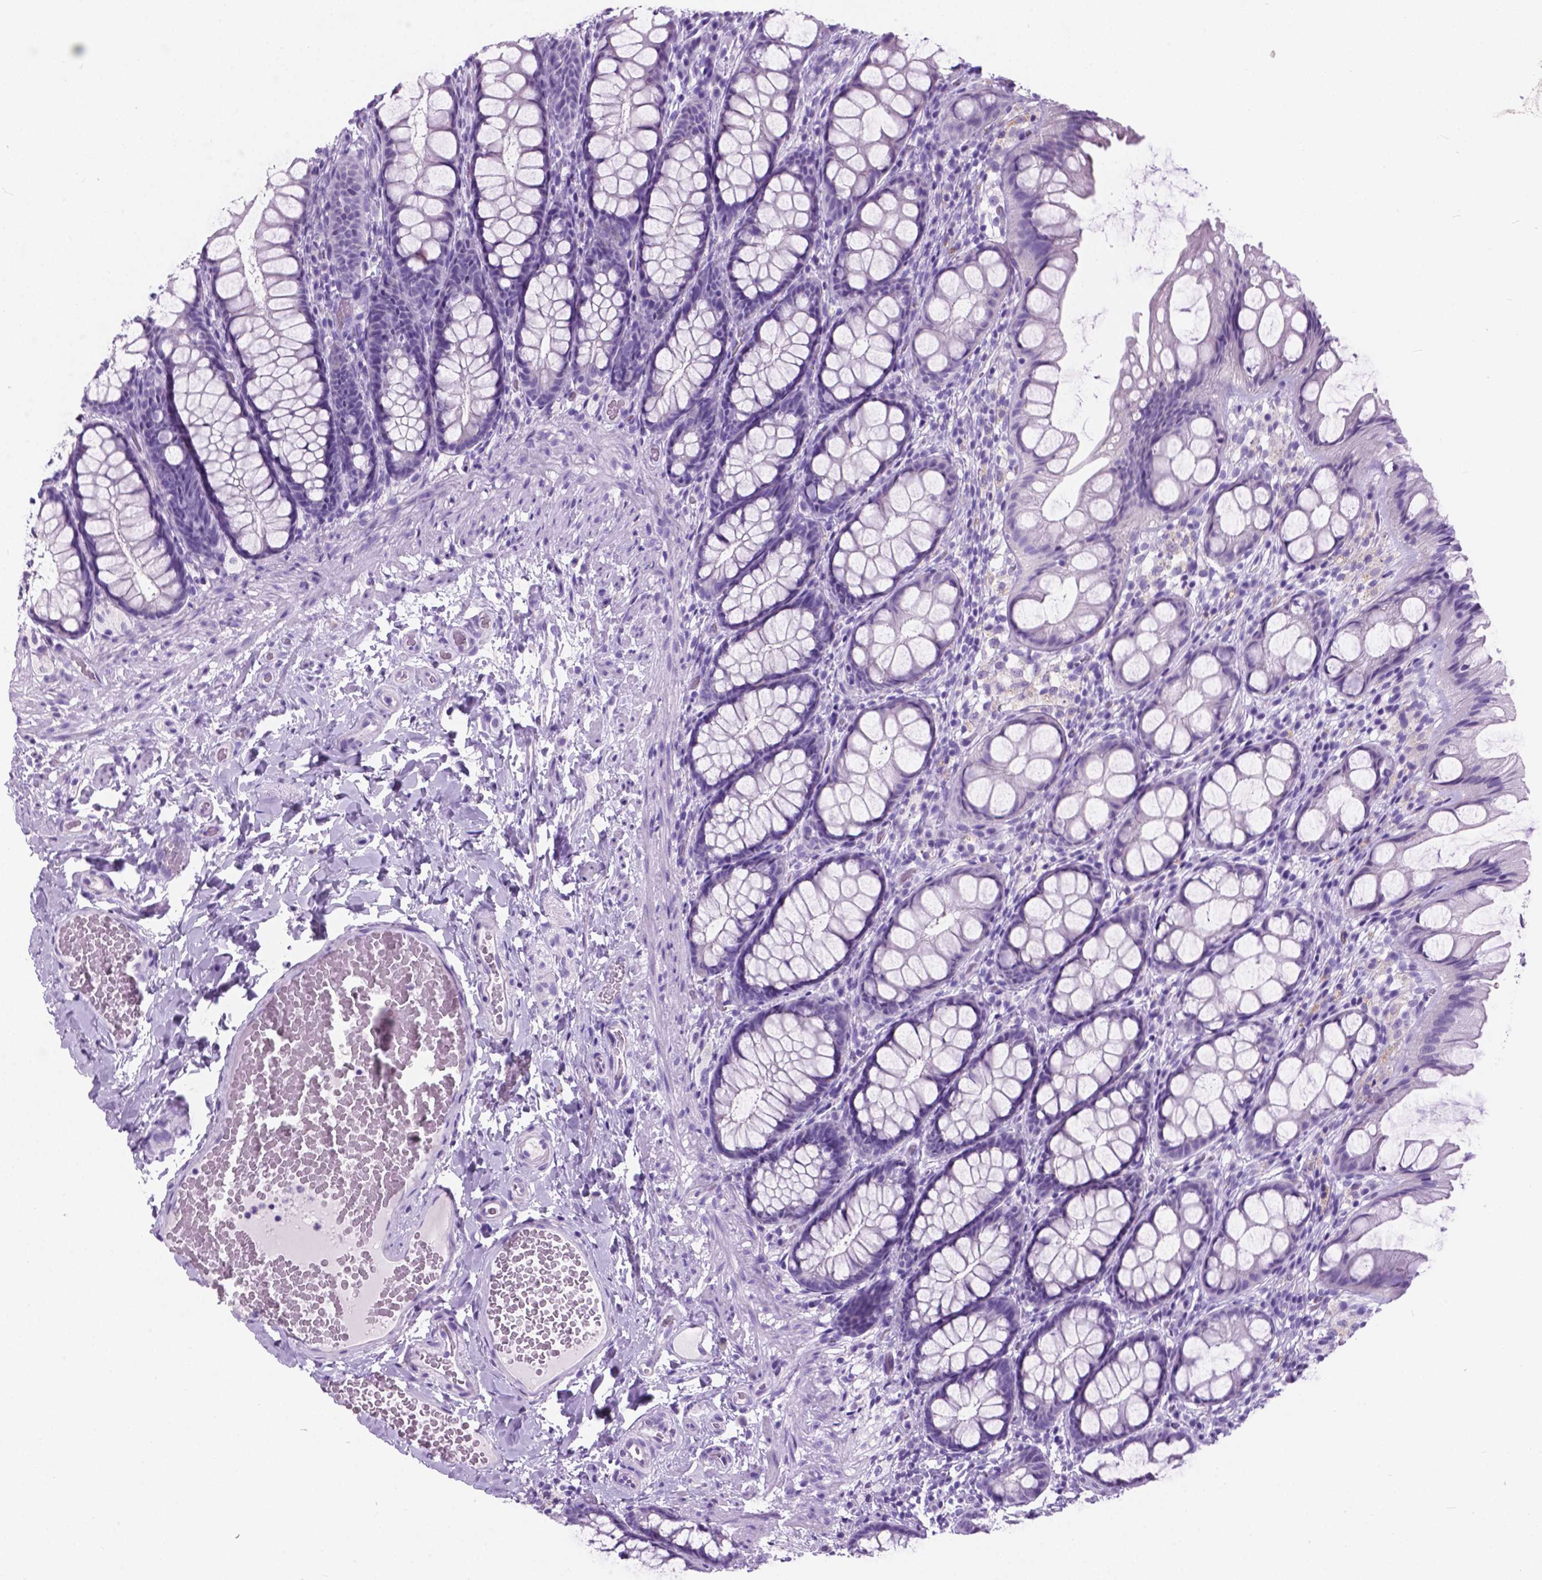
{"staining": {"intensity": "negative", "quantity": "none", "location": "none"}, "tissue": "colon", "cell_type": "Endothelial cells", "image_type": "normal", "snomed": [{"axis": "morphology", "description": "Normal tissue, NOS"}, {"axis": "topography", "description": "Colon"}], "caption": "Immunohistochemical staining of normal human colon reveals no significant staining in endothelial cells. (DAB (3,3'-diaminobenzidine) IHC, high magnification).", "gene": "ARMS2", "patient": {"sex": "male", "age": 47}}